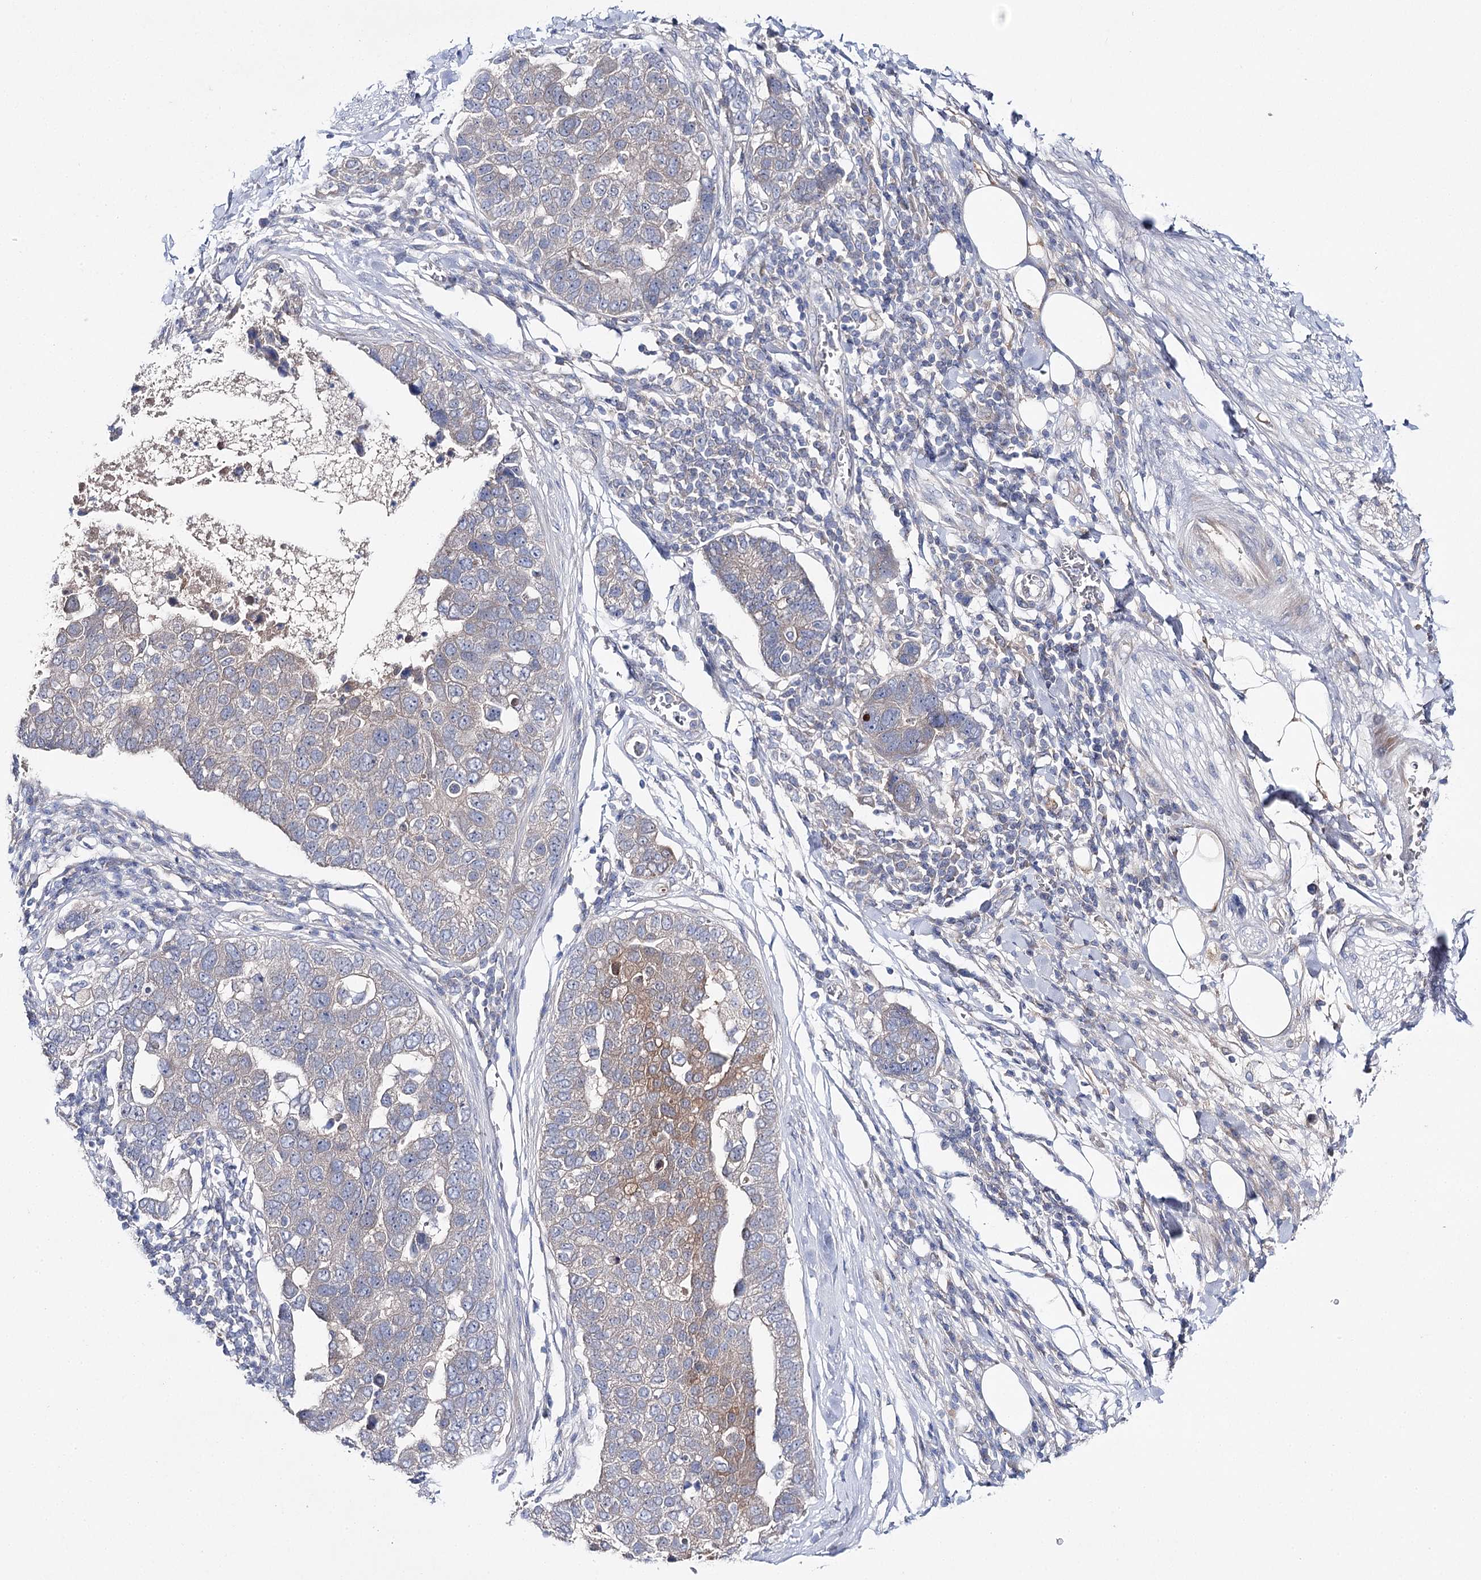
{"staining": {"intensity": "negative", "quantity": "none", "location": "none"}, "tissue": "pancreatic cancer", "cell_type": "Tumor cells", "image_type": "cancer", "snomed": [{"axis": "morphology", "description": "Adenocarcinoma, NOS"}, {"axis": "topography", "description": "Pancreas"}], "caption": "IHC of adenocarcinoma (pancreatic) reveals no expression in tumor cells.", "gene": "LRRC14B", "patient": {"sex": "female", "age": 61}}